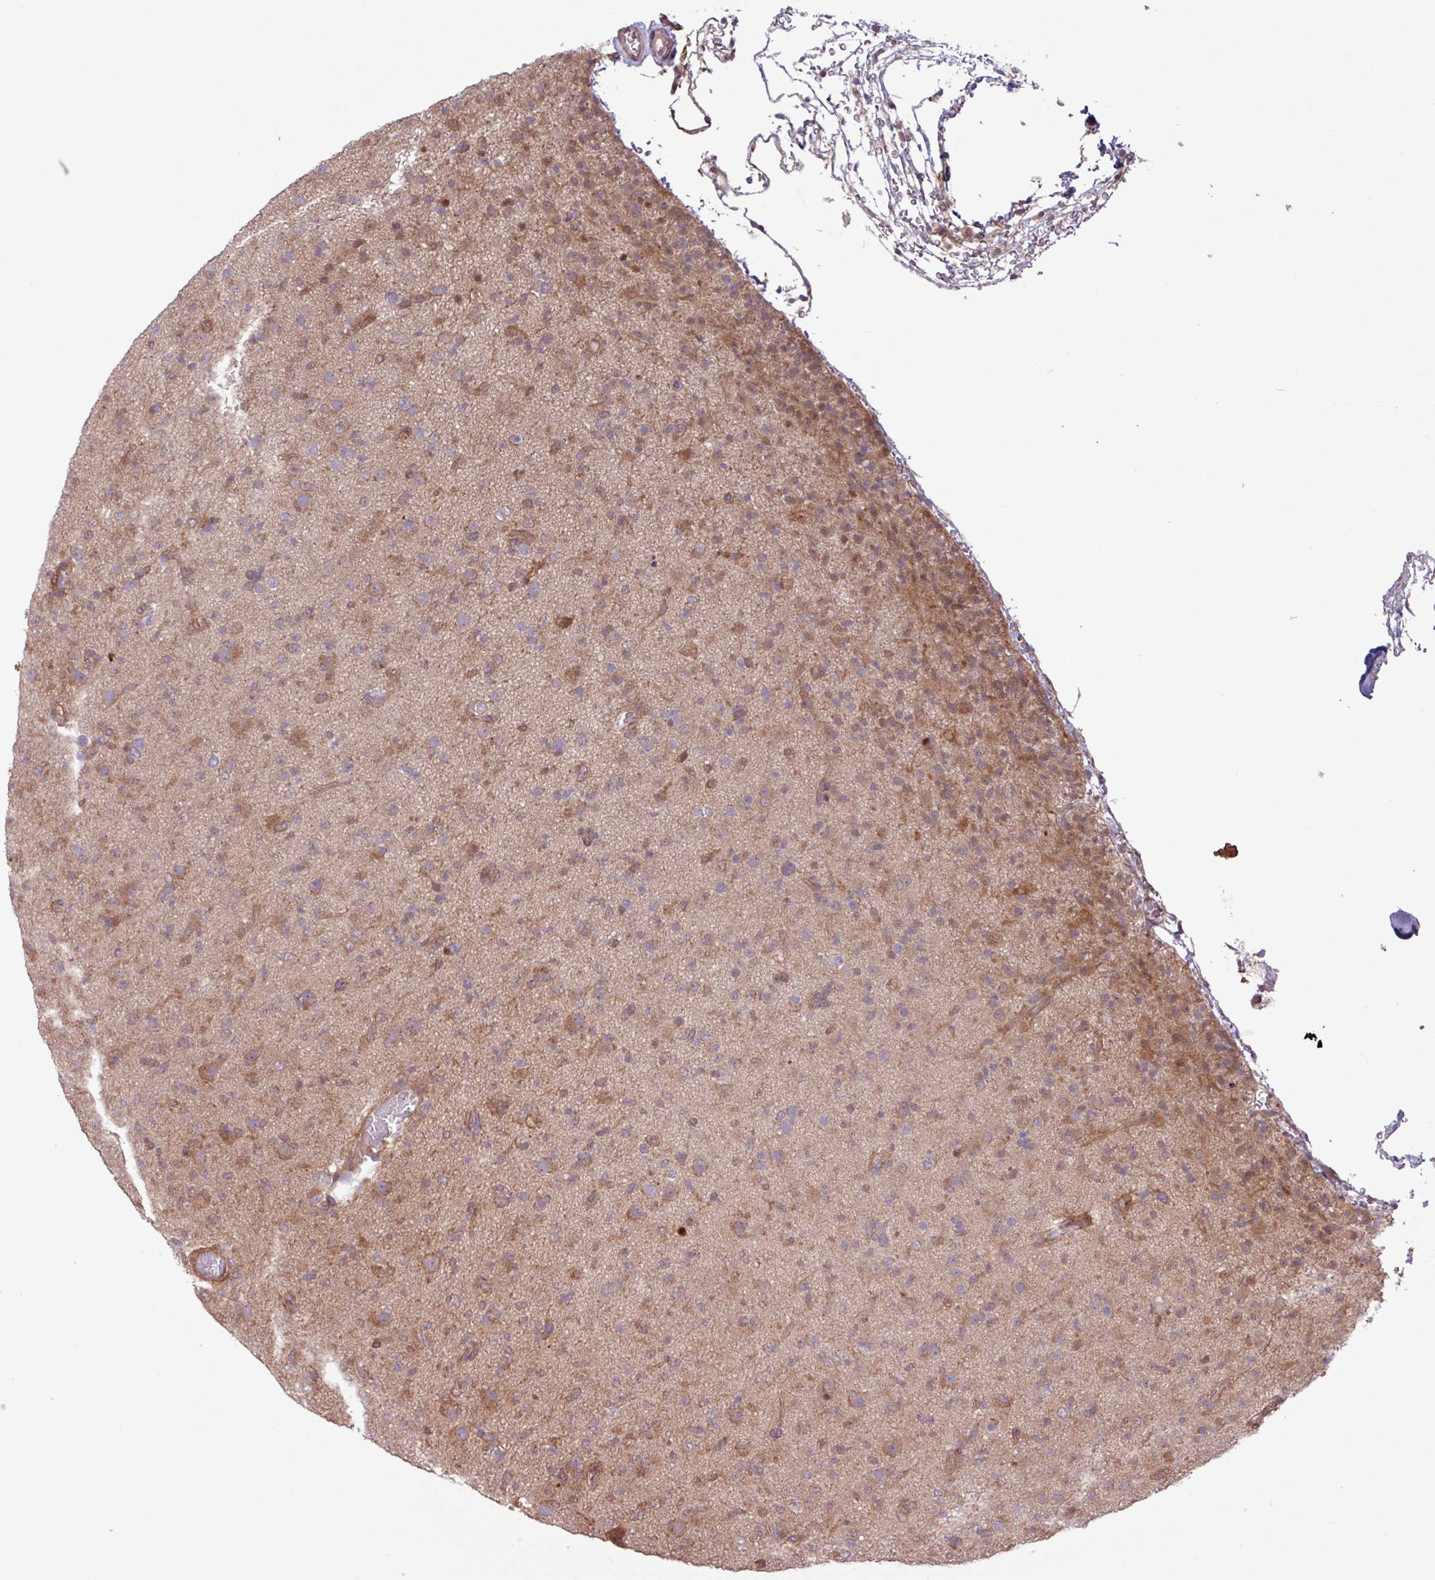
{"staining": {"intensity": "moderate", "quantity": ">75%", "location": "cytoplasmic/membranous"}, "tissue": "glioma", "cell_type": "Tumor cells", "image_type": "cancer", "snomed": [{"axis": "morphology", "description": "Glioma, malignant, Low grade"}, {"axis": "topography", "description": "Brain"}], "caption": "Immunohistochemistry image of neoplastic tissue: human malignant low-grade glioma stained using IHC exhibits medium levels of moderate protein expression localized specifically in the cytoplasmic/membranous of tumor cells, appearing as a cytoplasmic/membranous brown color.", "gene": "PDPR", "patient": {"sex": "male", "age": 65}}